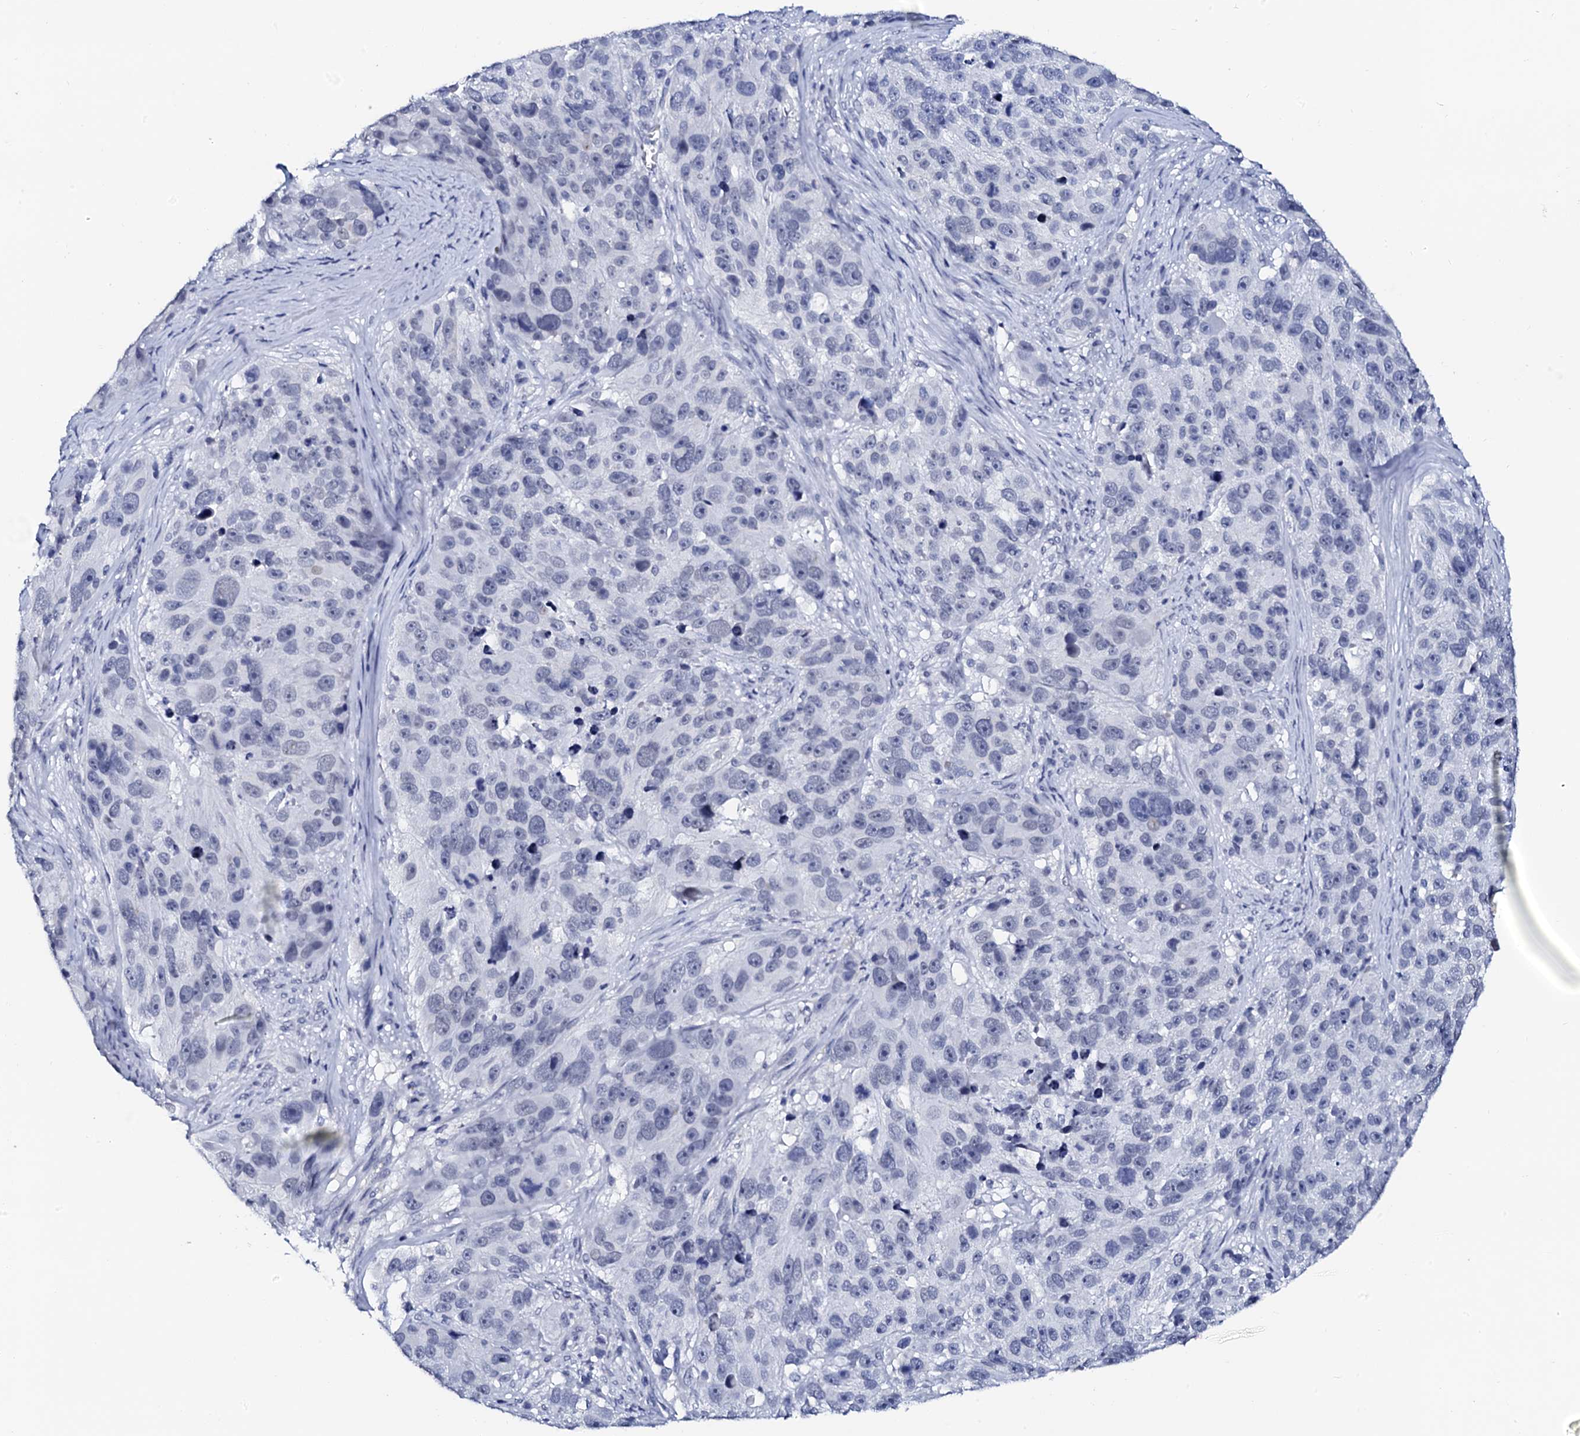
{"staining": {"intensity": "negative", "quantity": "none", "location": "none"}, "tissue": "melanoma", "cell_type": "Tumor cells", "image_type": "cancer", "snomed": [{"axis": "morphology", "description": "Malignant melanoma, NOS"}, {"axis": "topography", "description": "Skin"}], "caption": "Tumor cells show no significant positivity in melanoma.", "gene": "SPATA19", "patient": {"sex": "male", "age": 84}}